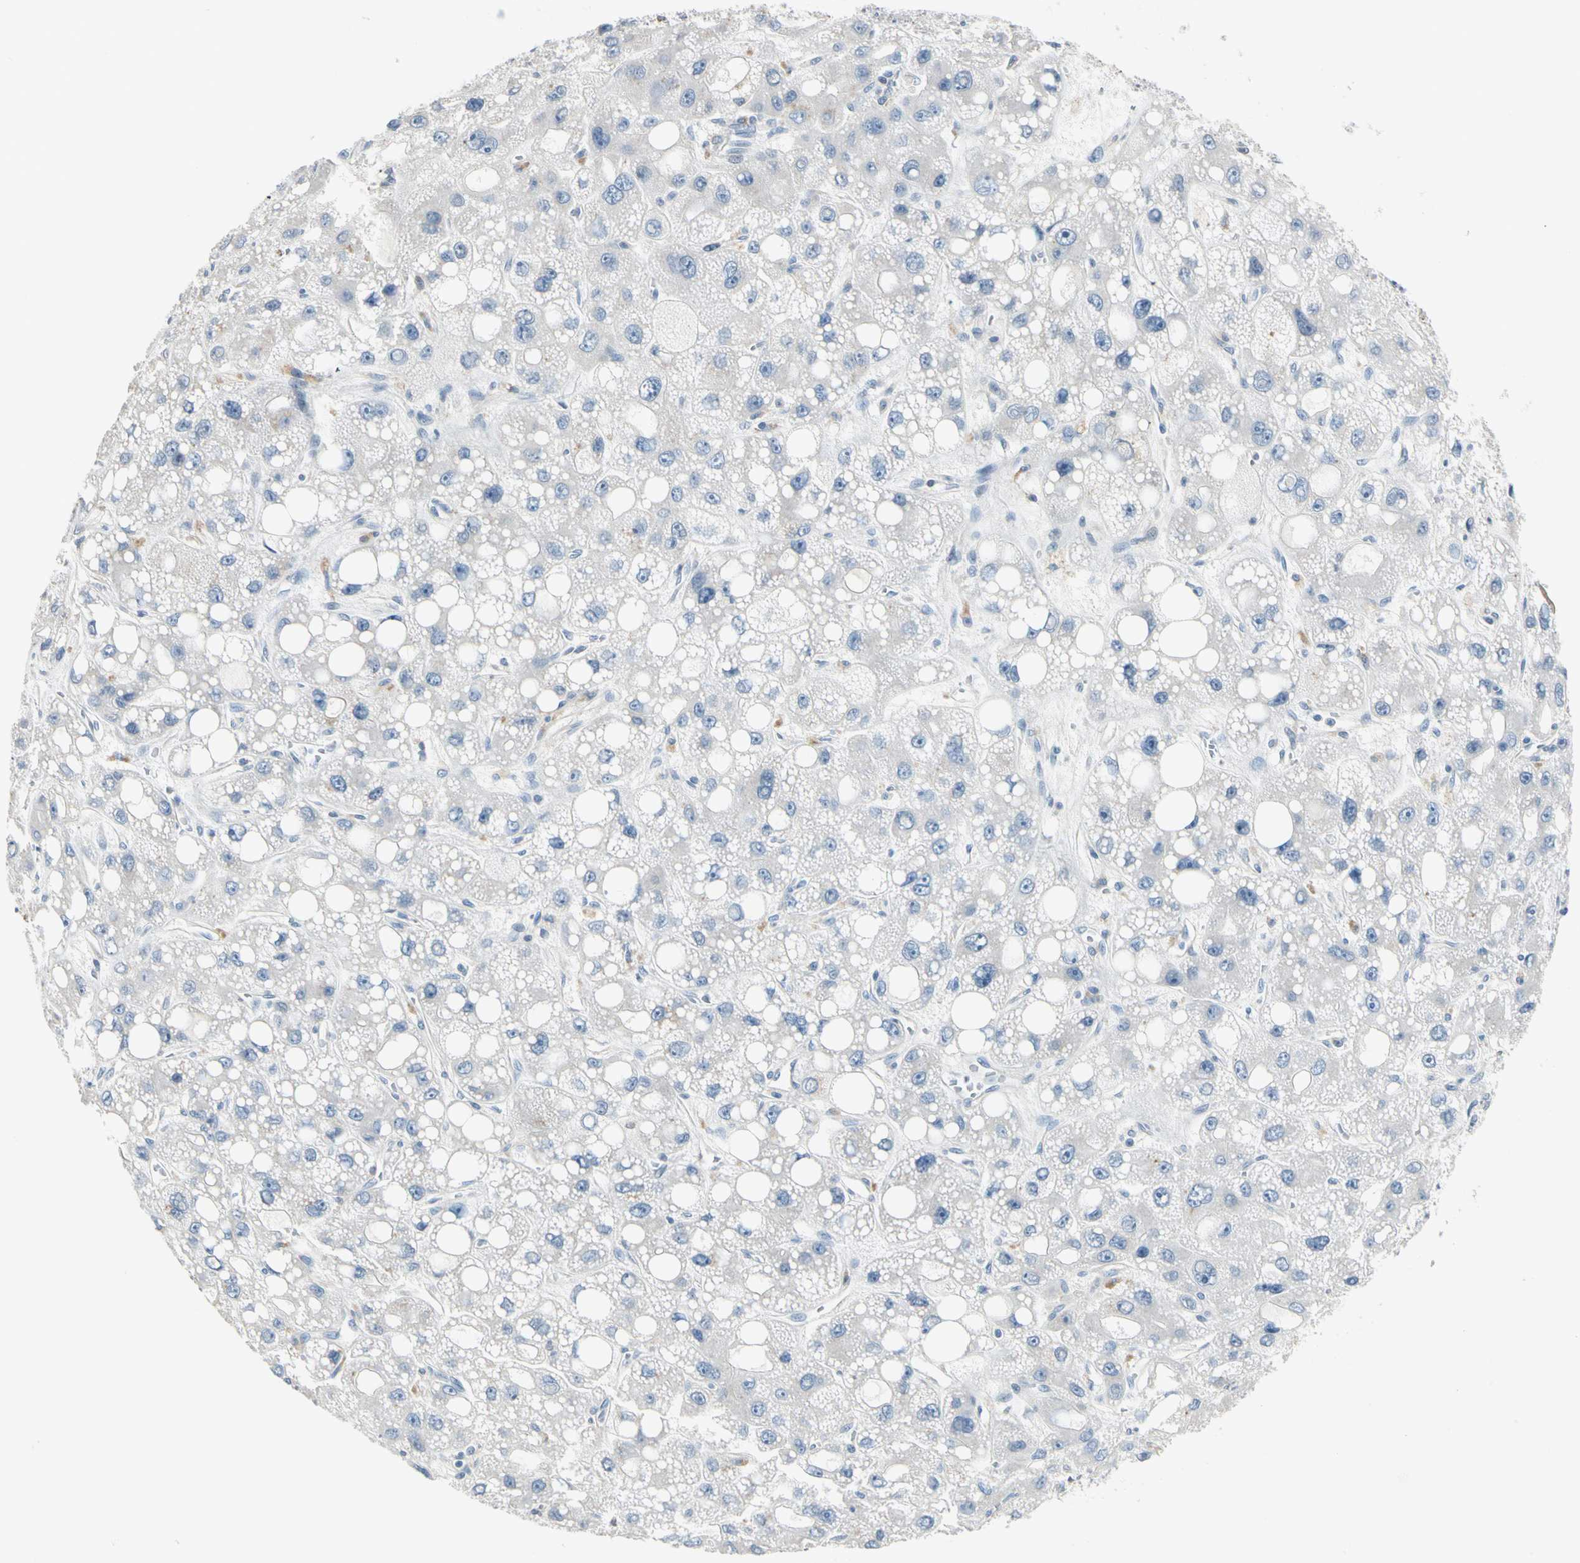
{"staining": {"intensity": "negative", "quantity": "none", "location": "none"}, "tissue": "liver cancer", "cell_type": "Tumor cells", "image_type": "cancer", "snomed": [{"axis": "morphology", "description": "Carcinoma, Hepatocellular, NOS"}, {"axis": "topography", "description": "Liver"}], "caption": "A high-resolution image shows IHC staining of liver cancer, which displays no significant expression in tumor cells.", "gene": "GPR153", "patient": {"sex": "male", "age": 55}}